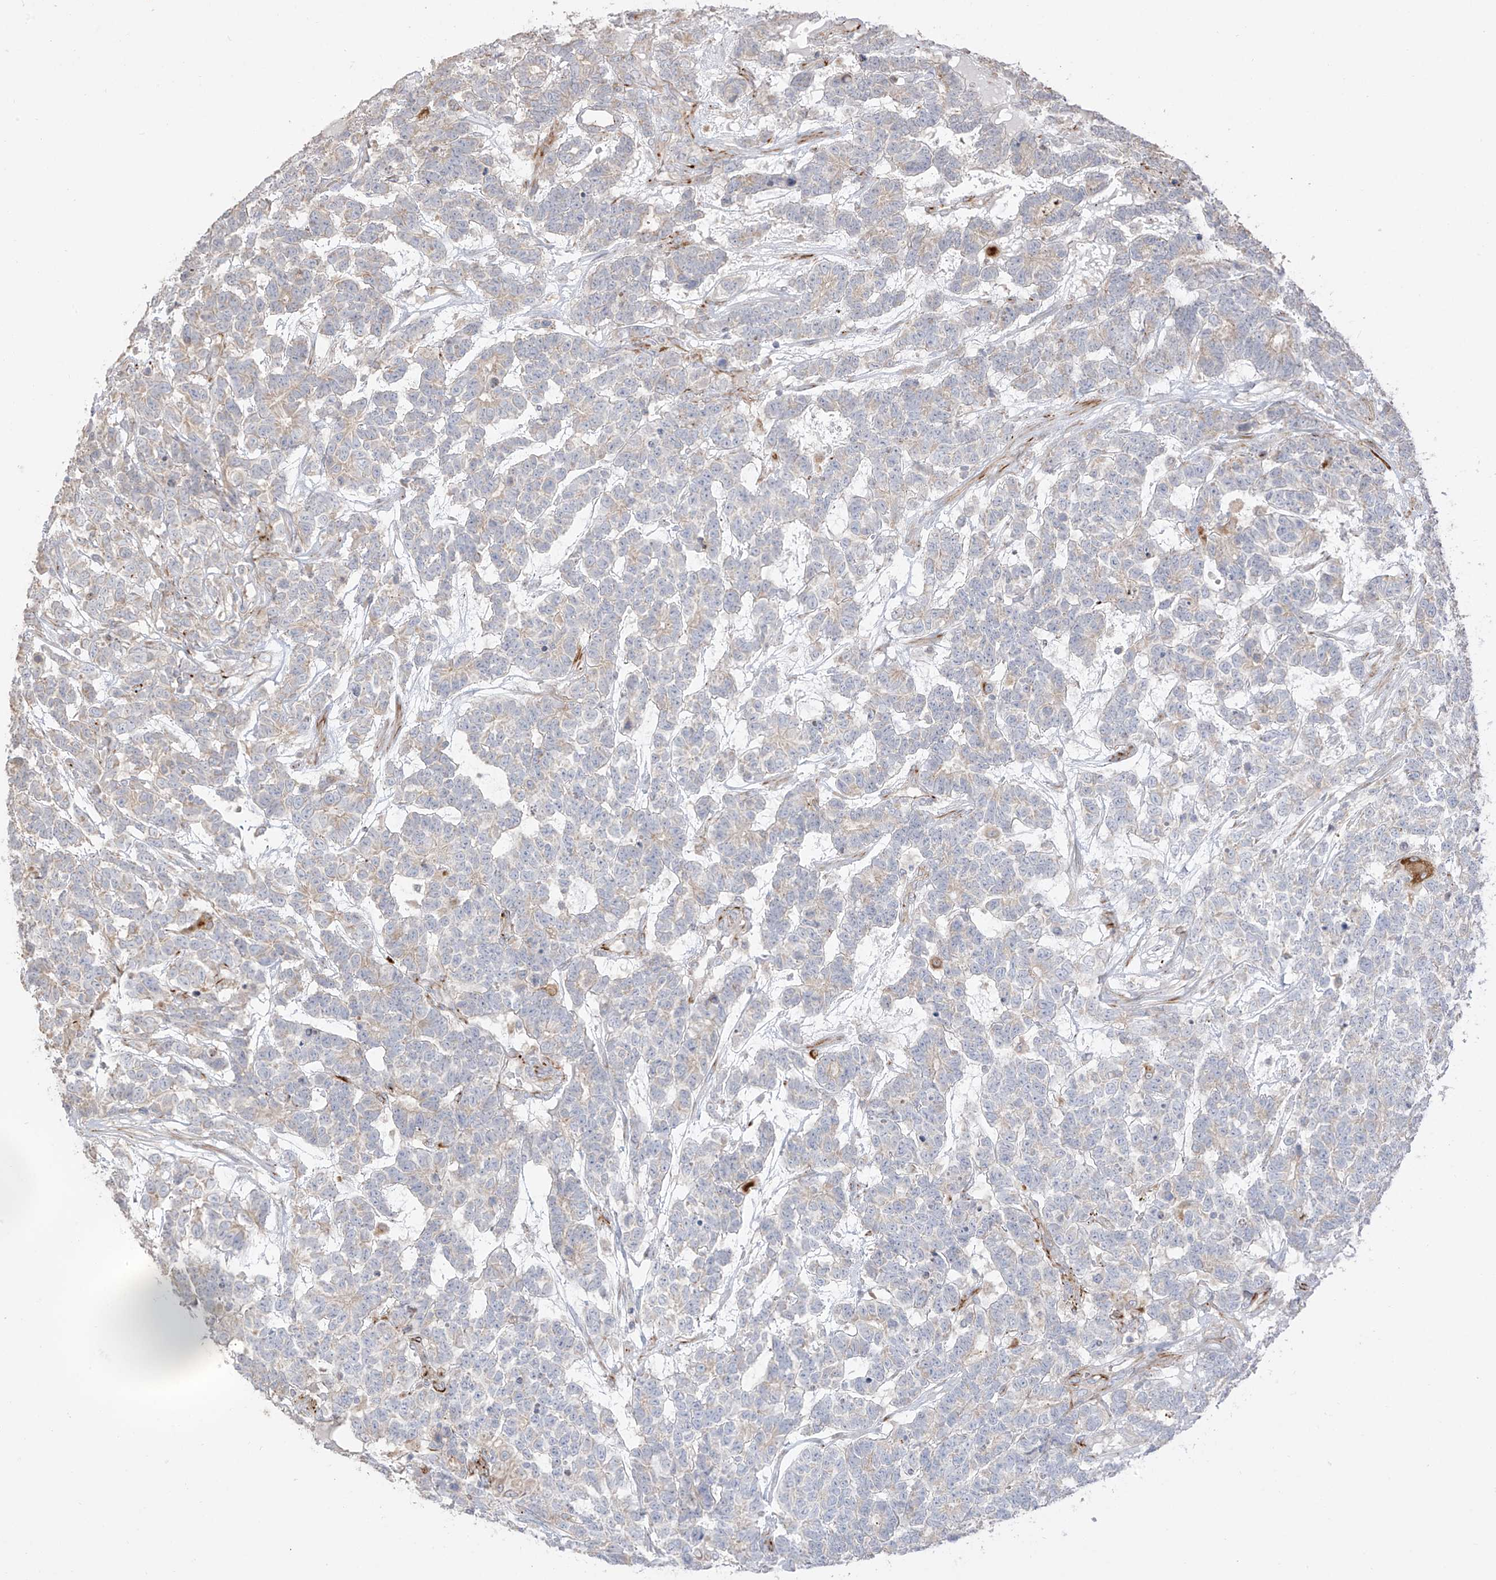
{"staining": {"intensity": "negative", "quantity": "none", "location": "none"}, "tissue": "testis cancer", "cell_type": "Tumor cells", "image_type": "cancer", "snomed": [{"axis": "morphology", "description": "Carcinoma, Embryonal, NOS"}, {"axis": "topography", "description": "Testis"}], "caption": "Protein analysis of embryonal carcinoma (testis) demonstrates no significant staining in tumor cells. Brightfield microscopy of immunohistochemistry stained with DAB (3,3'-diaminobenzidine) (brown) and hematoxylin (blue), captured at high magnification.", "gene": "DCDC2", "patient": {"sex": "male", "age": 26}}